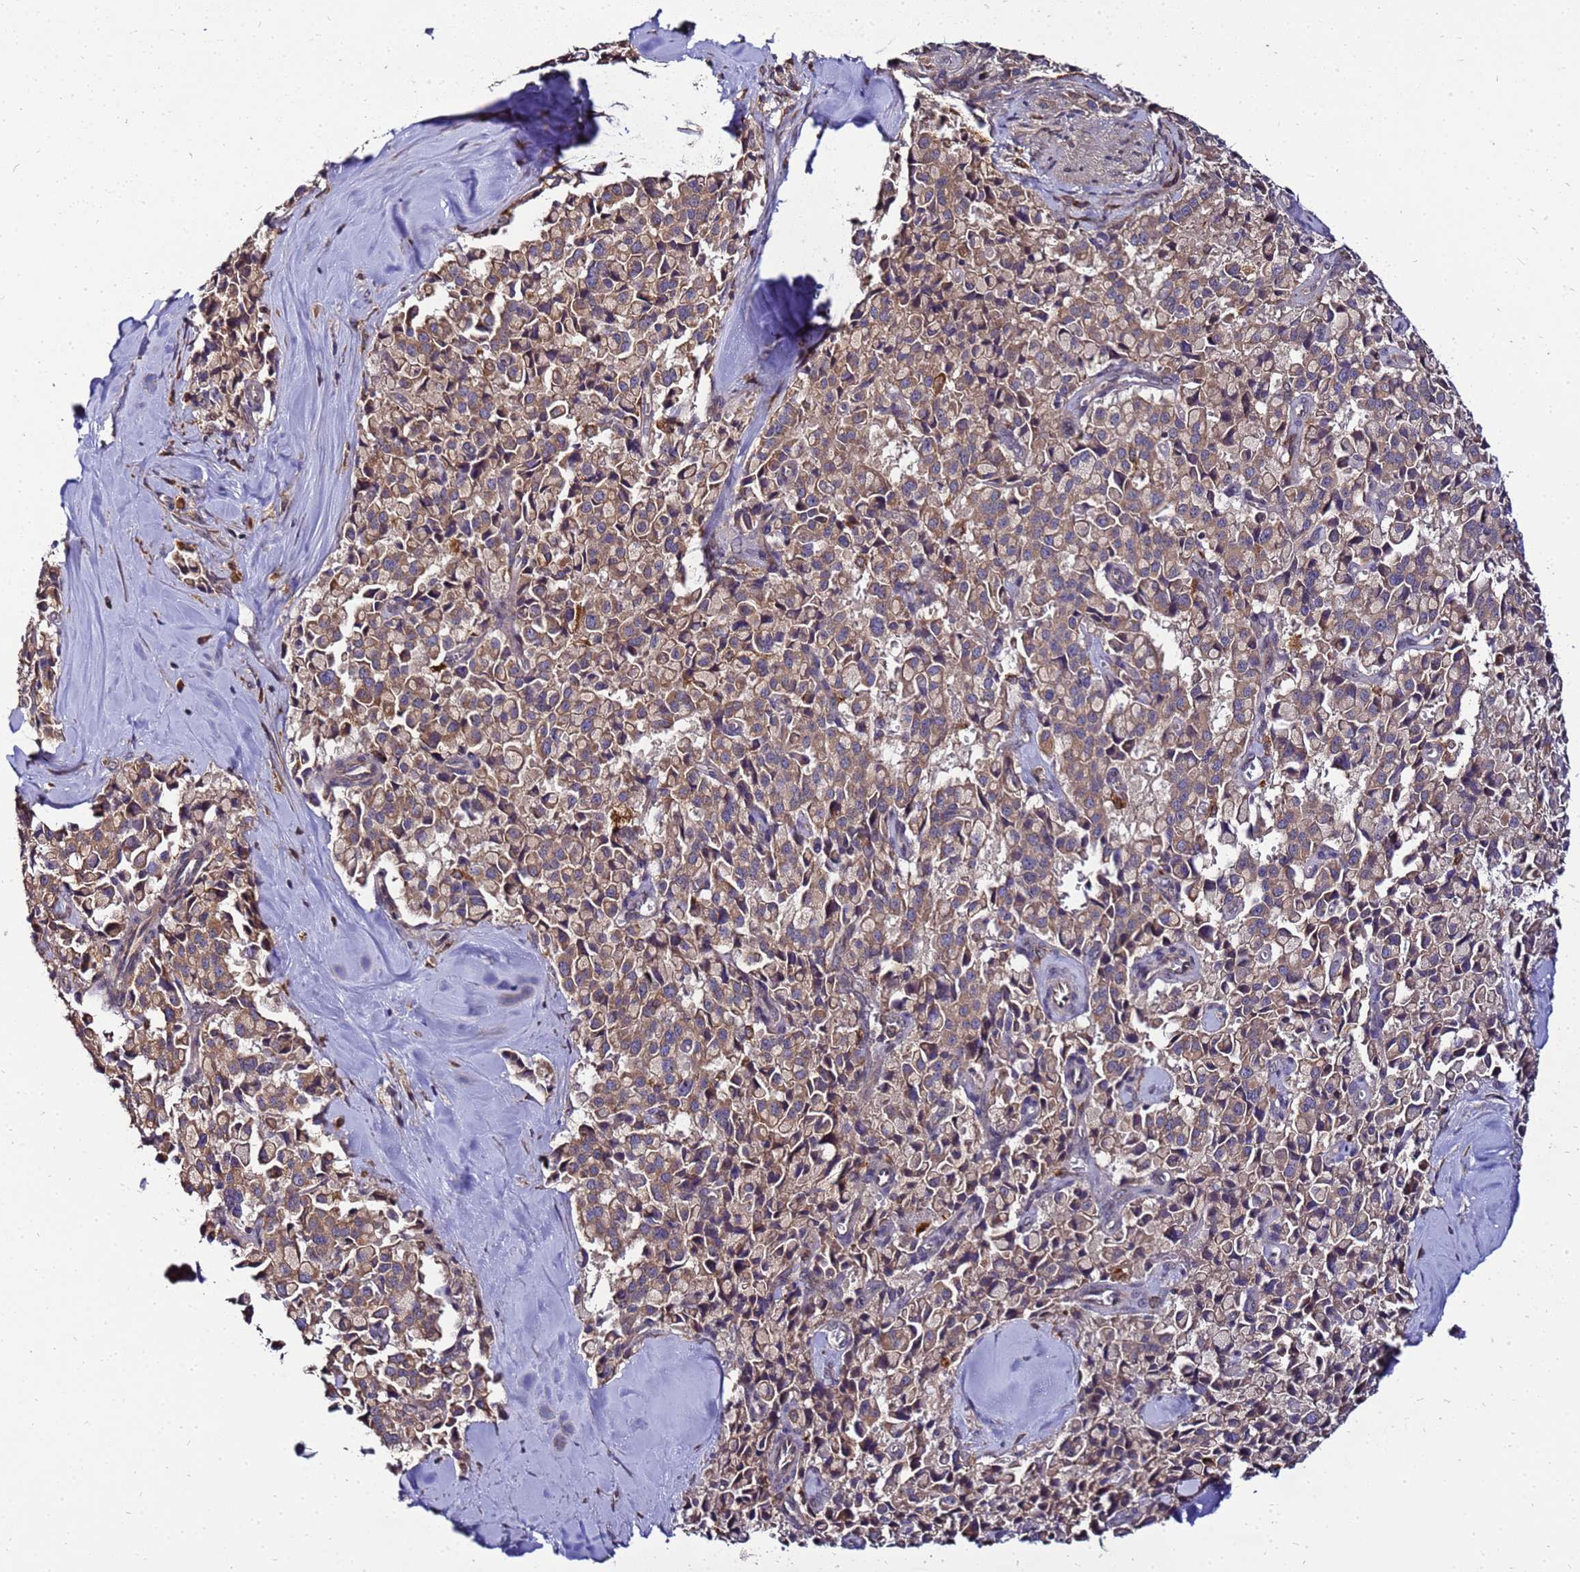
{"staining": {"intensity": "moderate", "quantity": ">75%", "location": "cytoplasmic/membranous"}, "tissue": "pancreatic cancer", "cell_type": "Tumor cells", "image_type": "cancer", "snomed": [{"axis": "morphology", "description": "Adenocarcinoma, NOS"}, {"axis": "topography", "description": "Pancreas"}], "caption": "The image displays staining of adenocarcinoma (pancreatic), revealing moderate cytoplasmic/membranous protein expression (brown color) within tumor cells. The staining was performed using DAB, with brown indicating positive protein expression. Nuclei are stained blue with hematoxylin.", "gene": "ADPGK", "patient": {"sex": "male", "age": 65}}